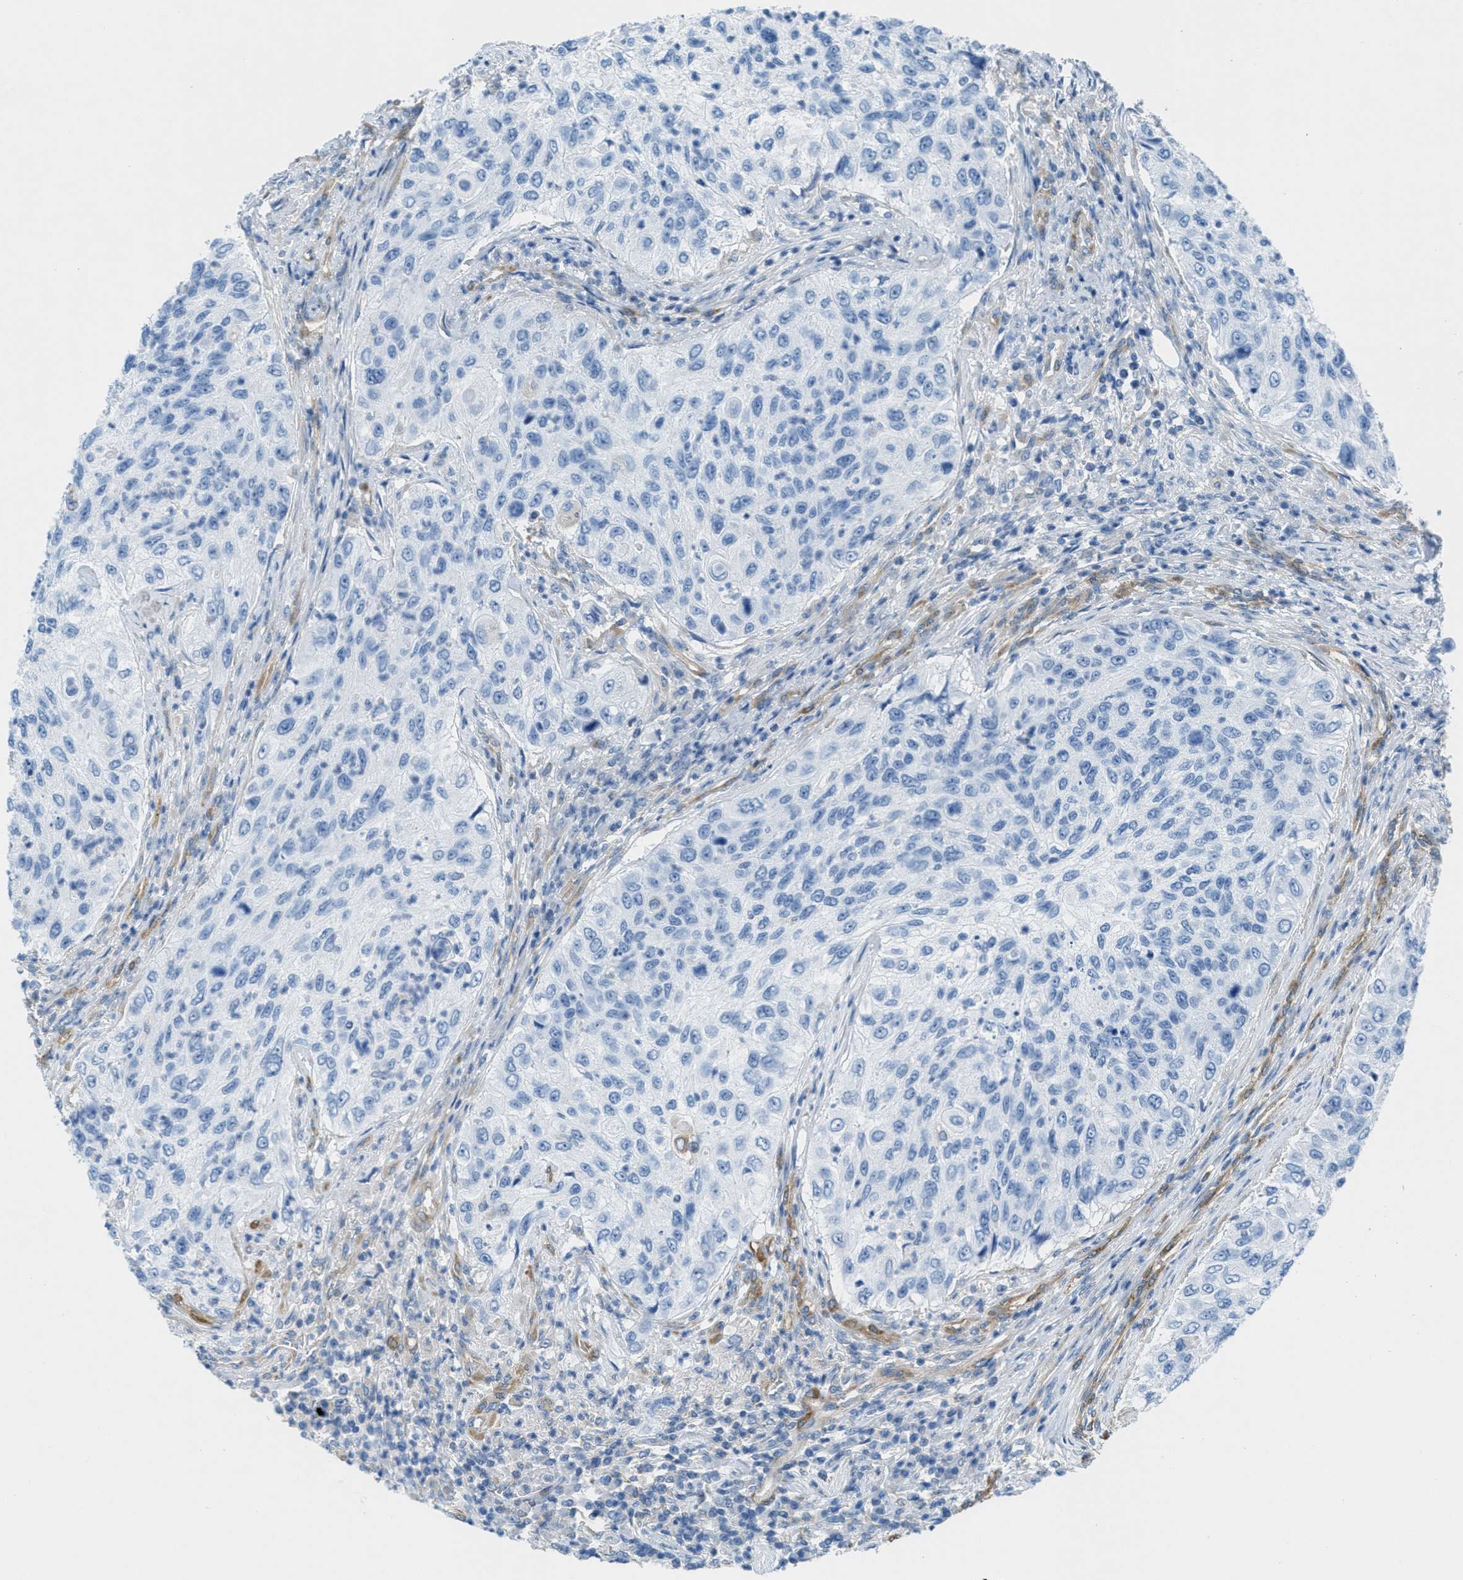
{"staining": {"intensity": "negative", "quantity": "none", "location": "none"}, "tissue": "urothelial cancer", "cell_type": "Tumor cells", "image_type": "cancer", "snomed": [{"axis": "morphology", "description": "Urothelial carcinoma, High grade"}, {"axis": "topography", "description": "Urinary bladder"}], "caption": "This is a micrograph of immunohistochemistry (IHC) staining of high-grade urothelial carcinoma, which shows no expression in tumor cells.", "gene": "MAPRE2", "patient": {"sex": "female", "age": 60}}